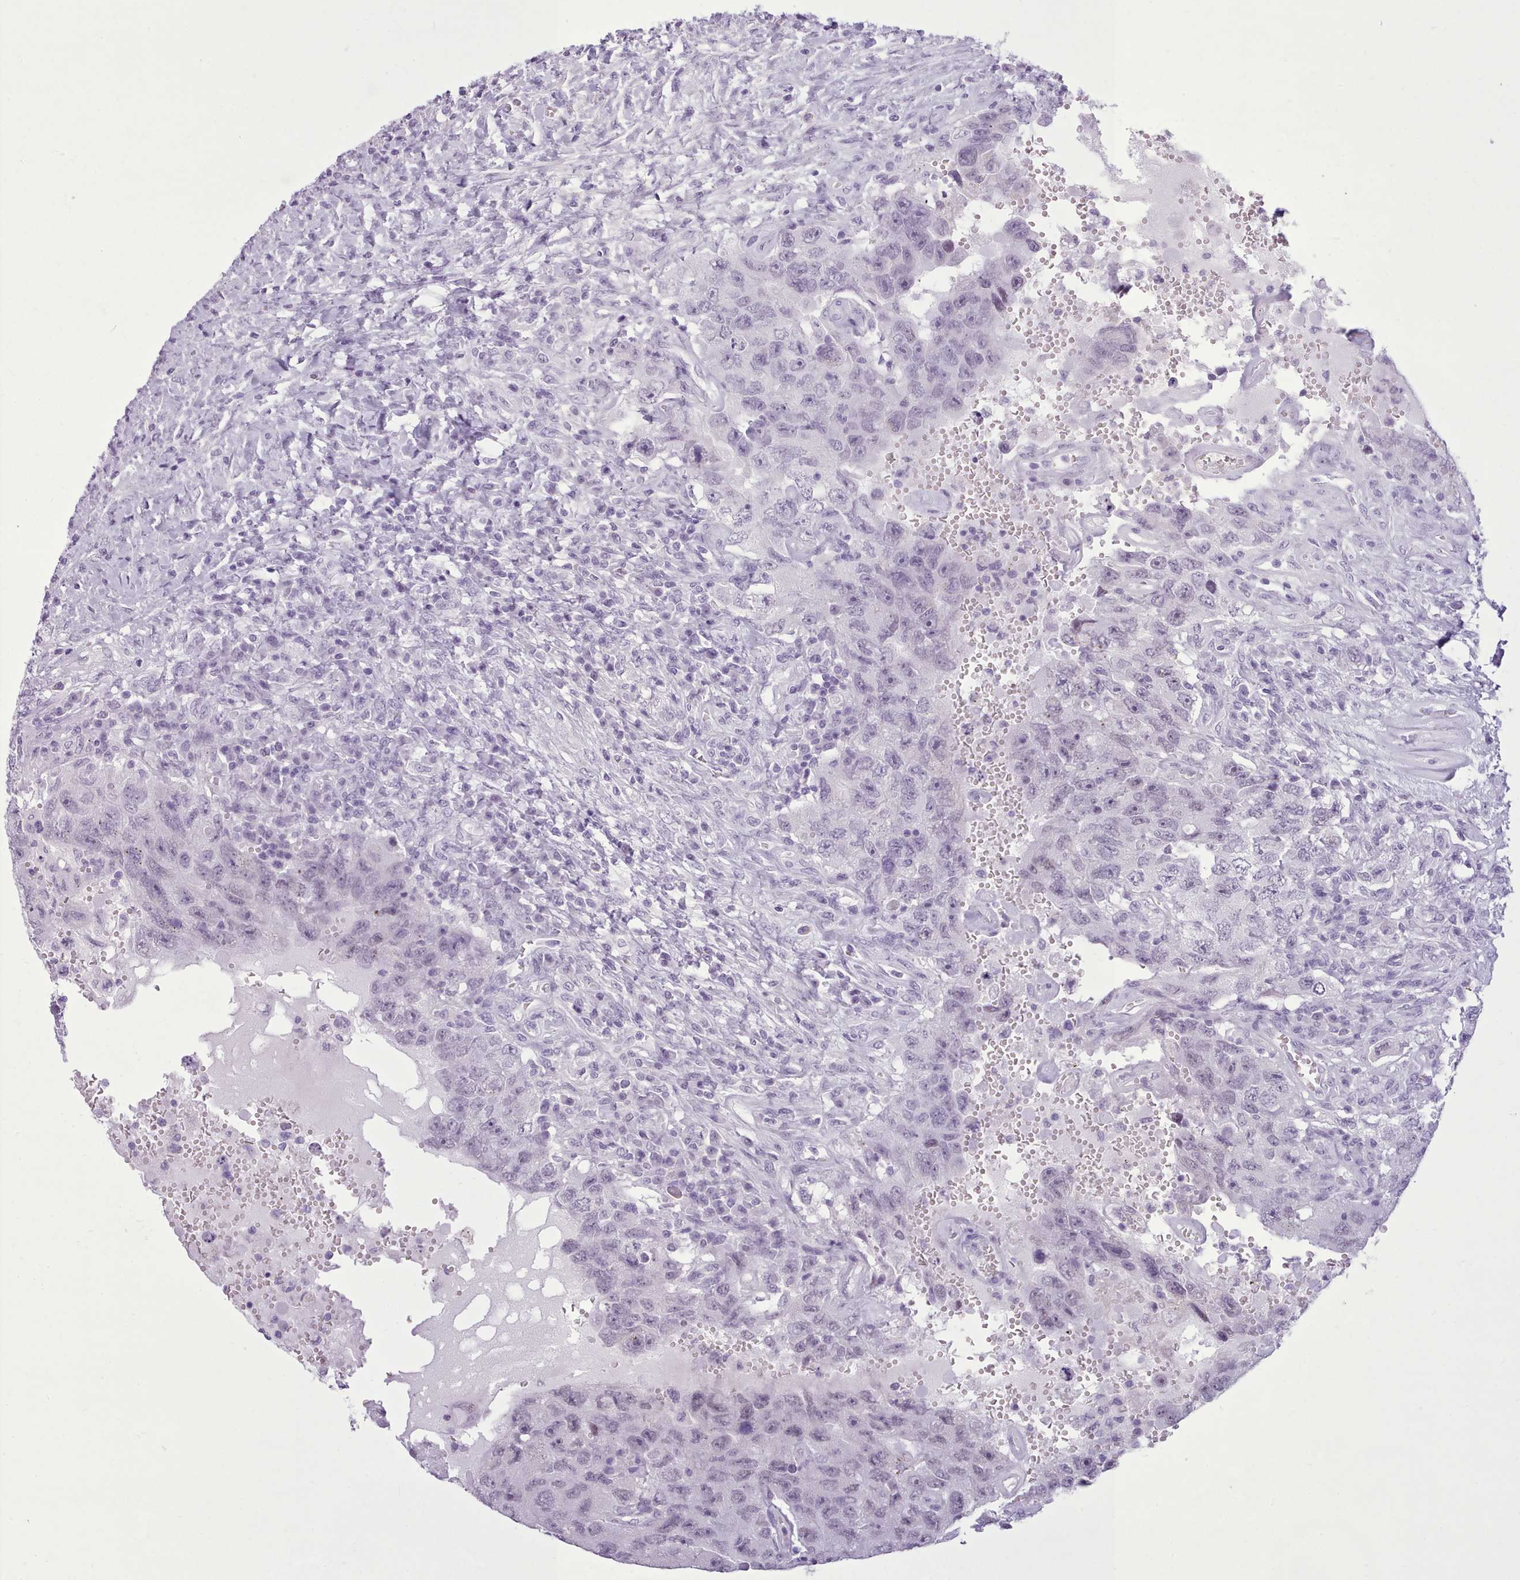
{"staining": {"intensity": "negative", "quantity": "none", "location": "none"}, "tissue": "testis cancer", "cell_type": "Tumor cells", "image_type": "cancer", "snomed": [{"axis": "morphology", "description": "Carcinoma, Embryonal, NOS"}, {"axis": "topography", "description": "Testis"}], "caption": "Human testis cancer stained for a protein using immunohistochemistry displays no staining in tumor cells.", "gene": "FBXO48", "patient": {"sex": "male", "age": 26}}